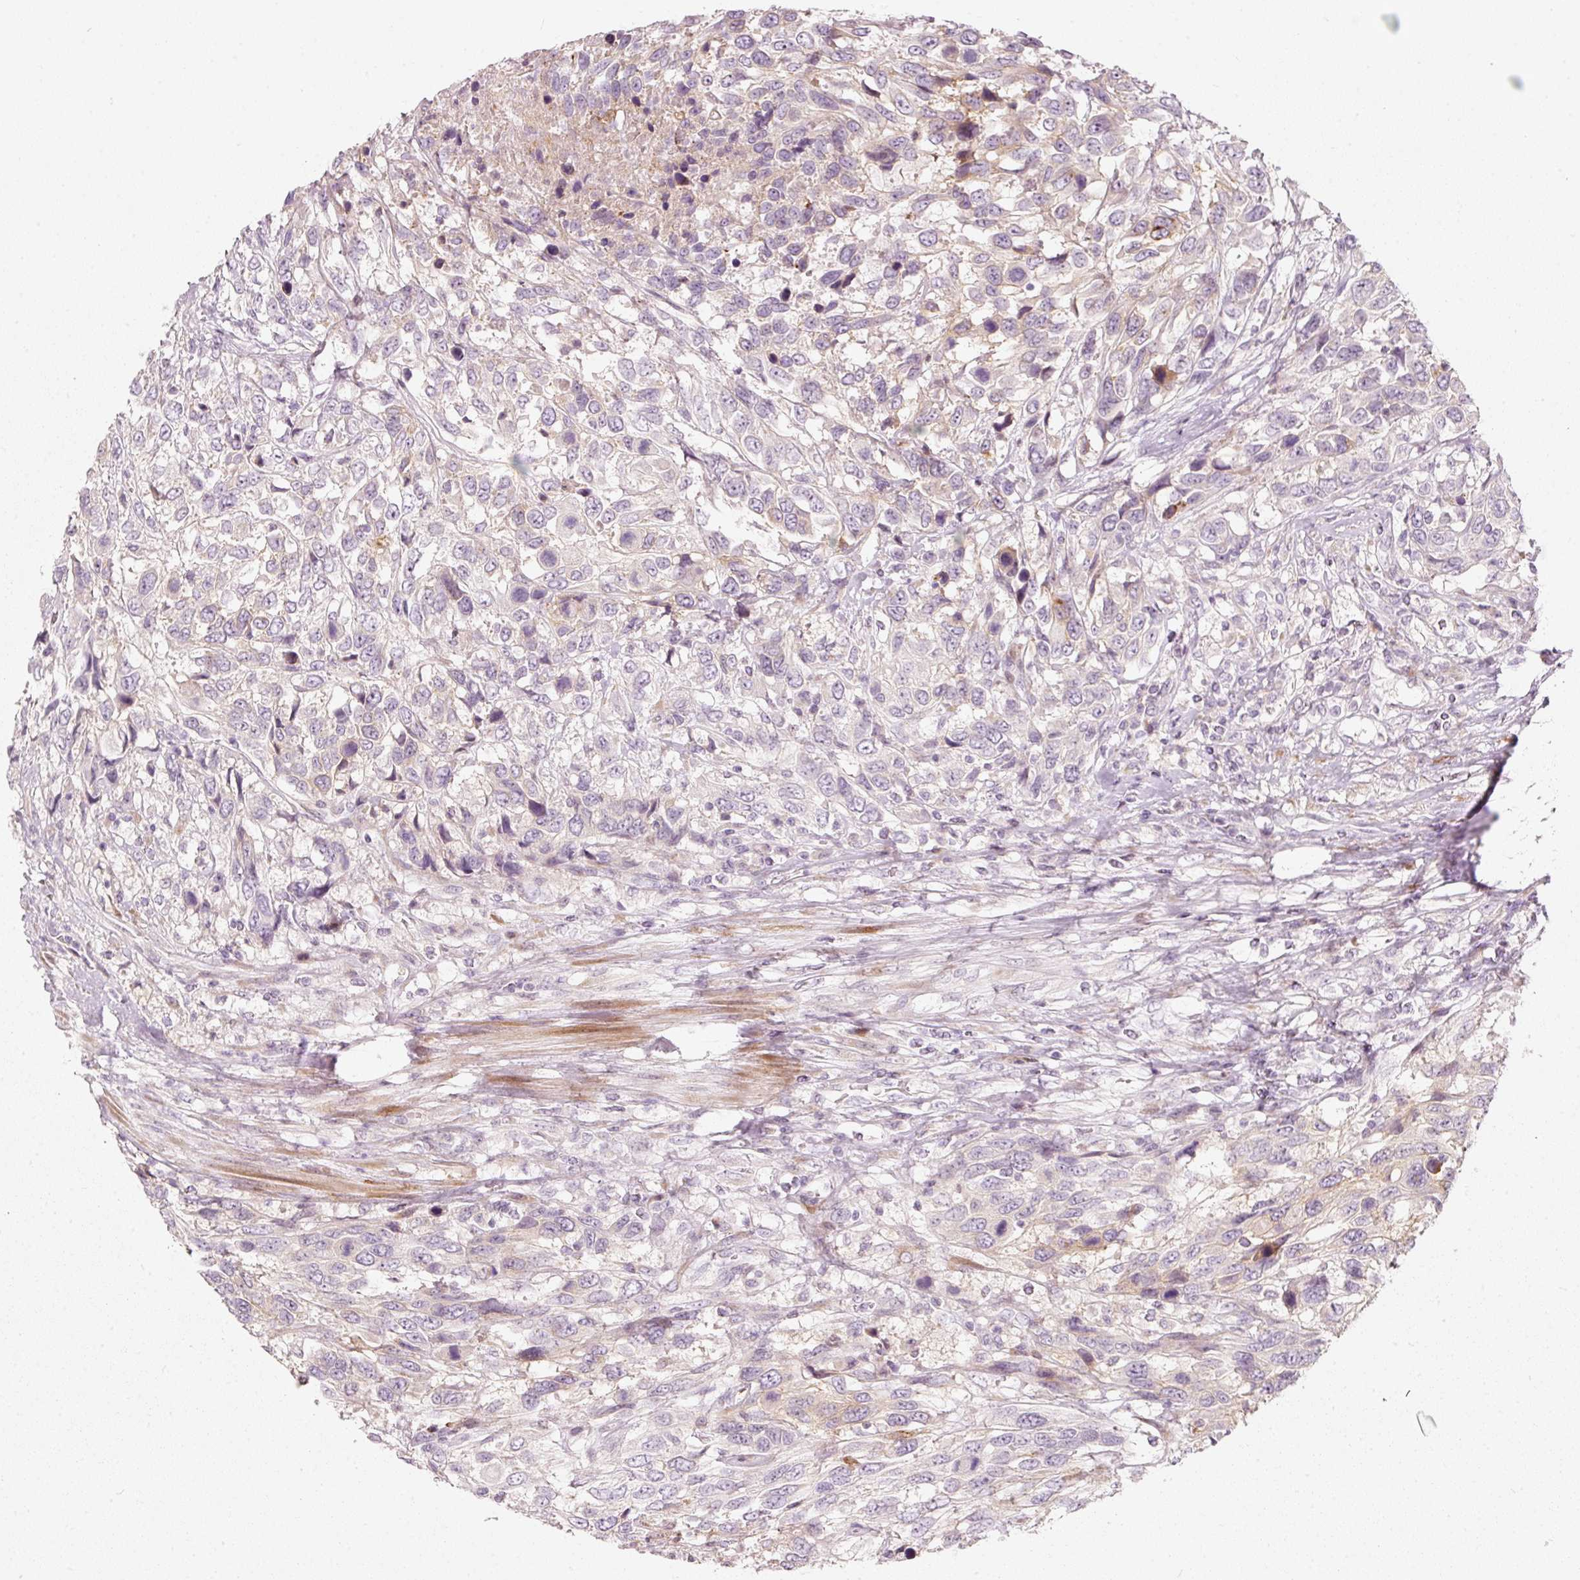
{"staining": {"intensity": "negative", "quantity": "none", "location": "none"}, "tissue": "urothelial cancer", "cell_type": "Tumor cells", "image_type": "cancer", "snomed": [{"axis": "morphology", "description": "Urothelial carcinoma, High grade"}, {"axis": "topography", "description": "Urinary bladder"}], "caption": "Immunohistochemical staining of human urothelial cancer reveals no significant expression in tumor cells. Brightfield microscopy of immunohistochemistry stained with DAB (3,3'-diaminobenzidine) (brown) and hematoxylin (blue), captured at high magnification.", "gene": "SLC20A1", "patient": {"sex": "female", "age": 70}}